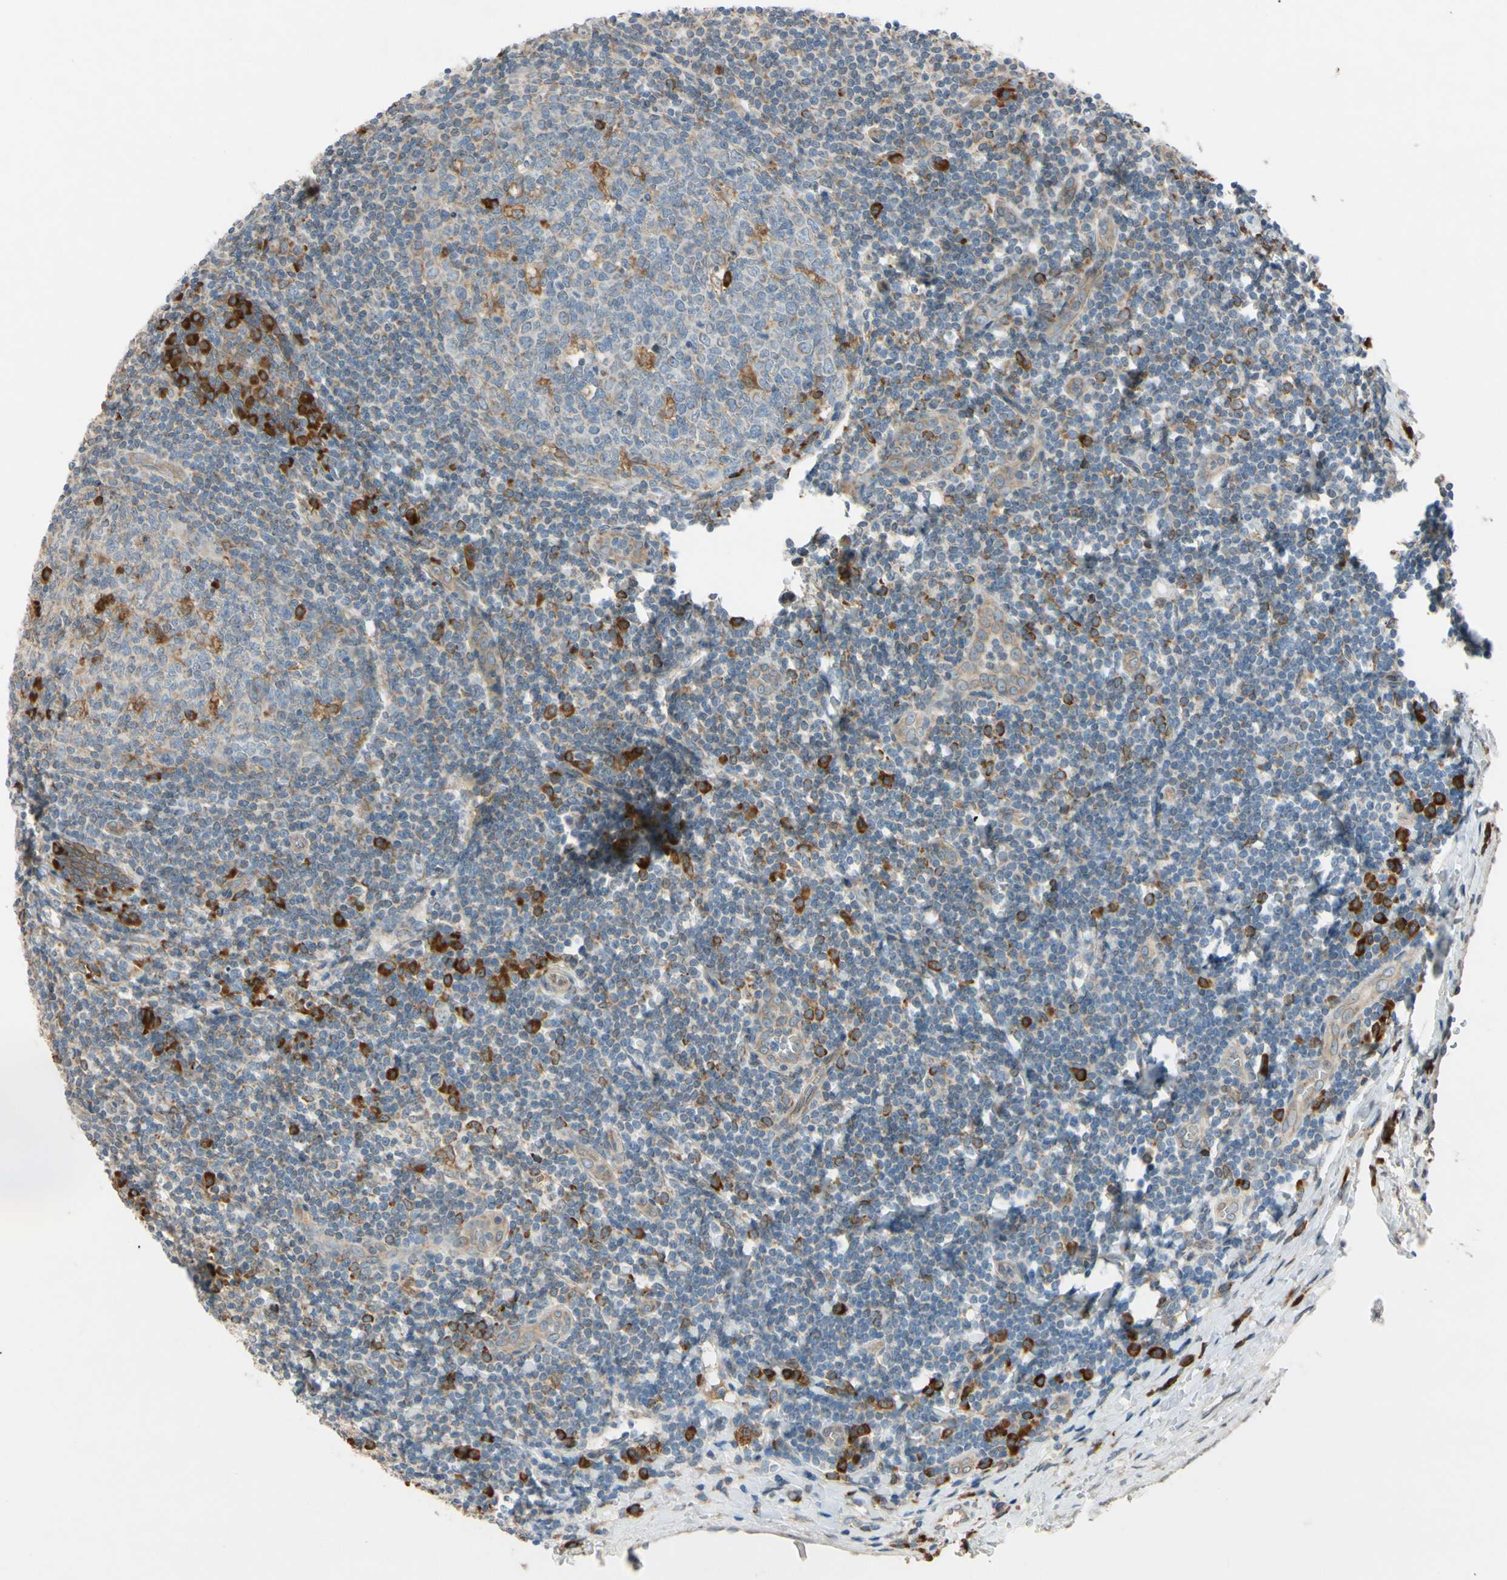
{"staining": {"intensity": "strong", "quantity": "<25%", "location": "cytoplasmic/membranous"}, "tissue": "tonsil", "cell_type": "Germinal center cells", "image_type": "normal", "snomed": [{"axis": "morphology", "description": "Normal tissue, NOS"}, {"axis": "topography", "description": "Tonsil"}], "caption": "Immunohistochemistry (IHC) micrograph of normal tonsil stained for a protein (brown), which shows medium levels of strong cytoplasmic/membranous staining in approximately <25% of germinal center cells.", "gene": "RPN2", "patient": {"sex": "male", "age": 31}}